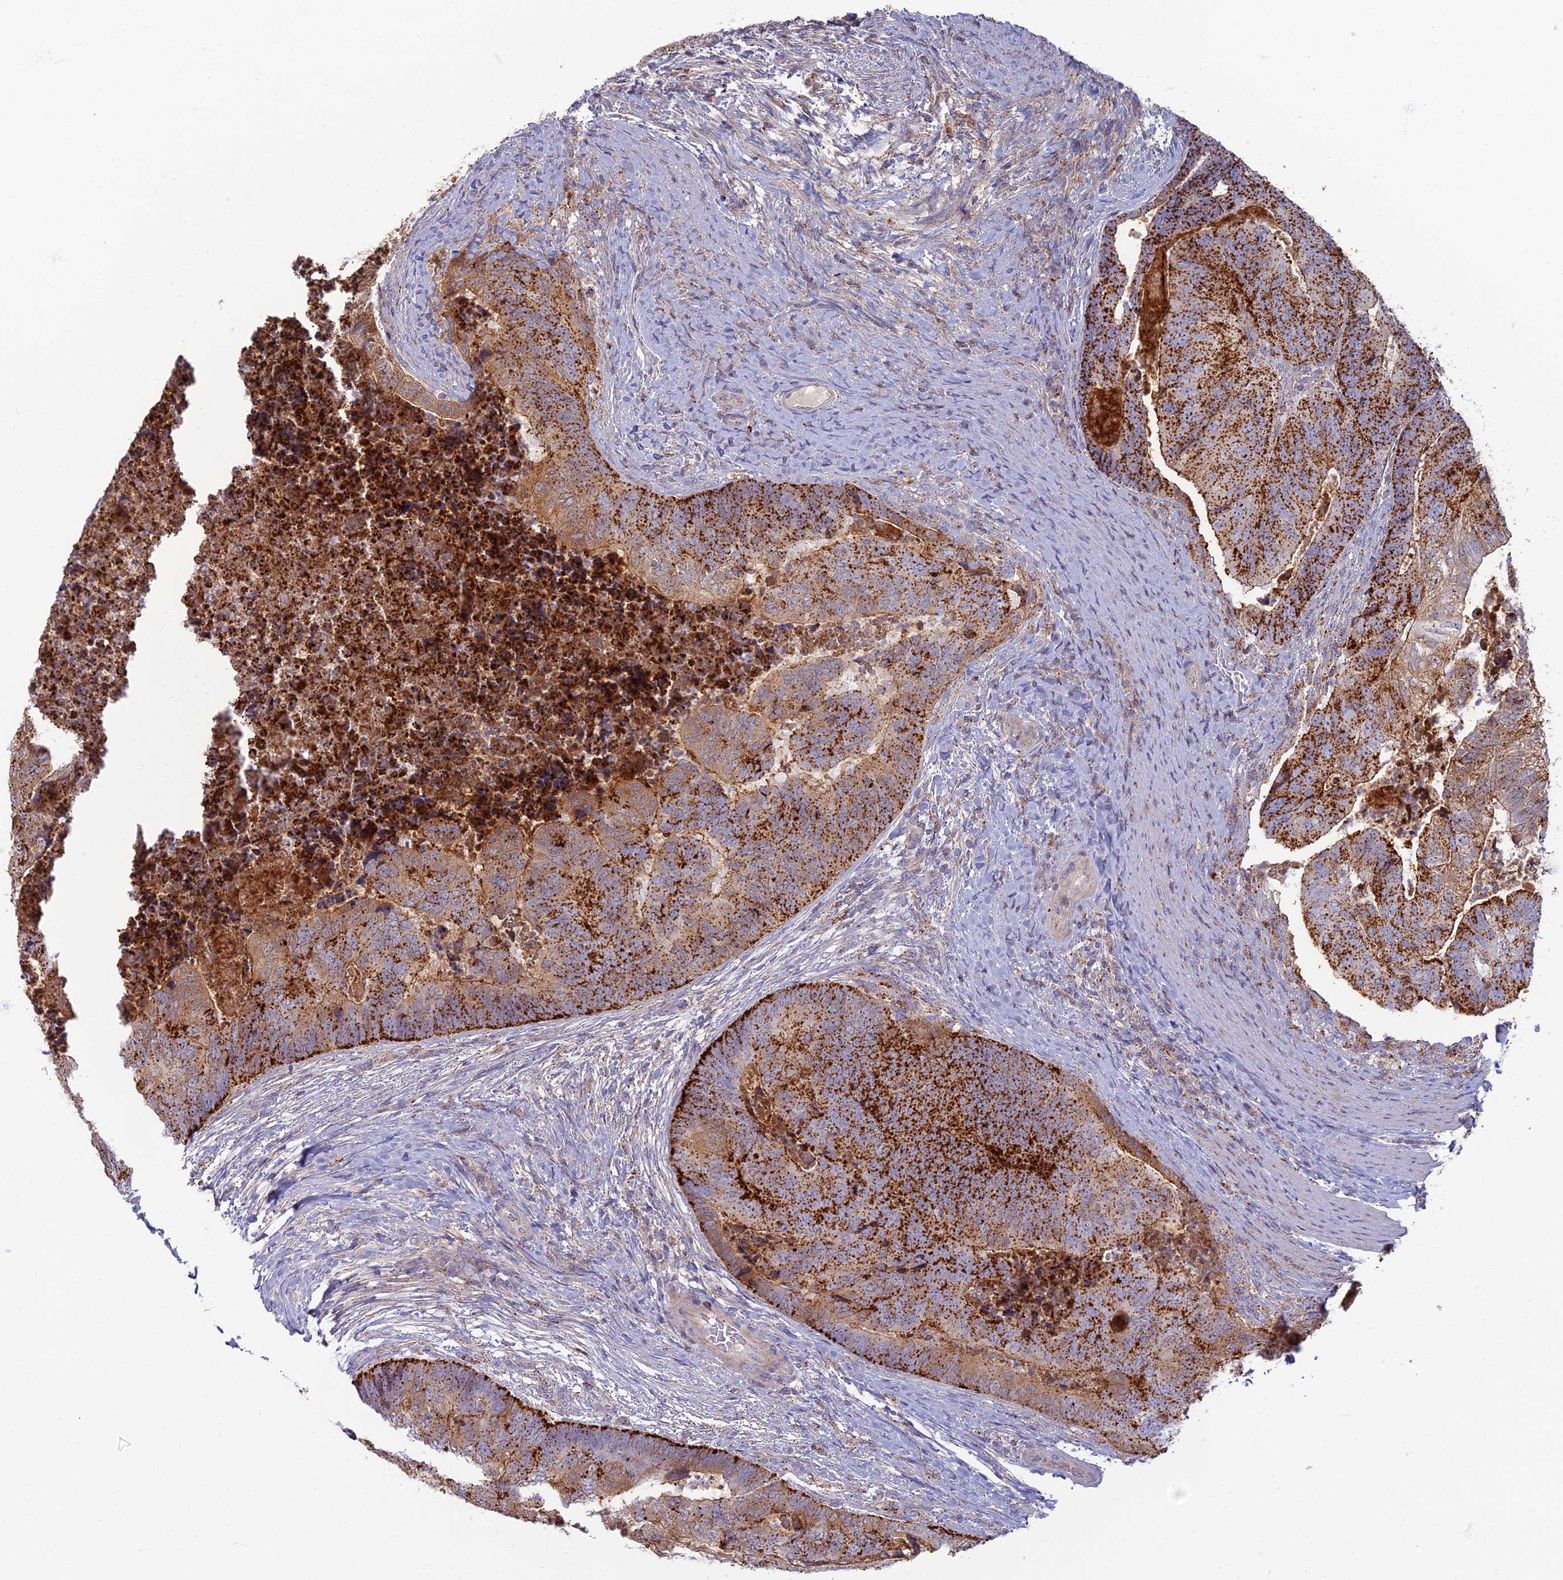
{"staining": {"intensity": "strong", "quantity": ">75%", "location": "cytoplasmic/membranous"}, "tissue": "colorectal cancer", "cell_type": "Tumor cells", "image_type": "cancer", "snomed": [{"axis": "morphology", "description": "Adenocarcinoma, NOS"}, {"axis": "topography", "description": "Colon"}], "caption": "Colorectal adenocarcinoma tissue shows strong cytoplasmic/membranous staining in approximately >75% of tumor cells The staining is performed using DAB (3,3'-diaminobenzidine) brown chromogen to label protein expression. The nuclei are counter-stained blue using hematoxylin.", "gene": "CHMP4B", "patient": {"sex": "female", "age": 67}}